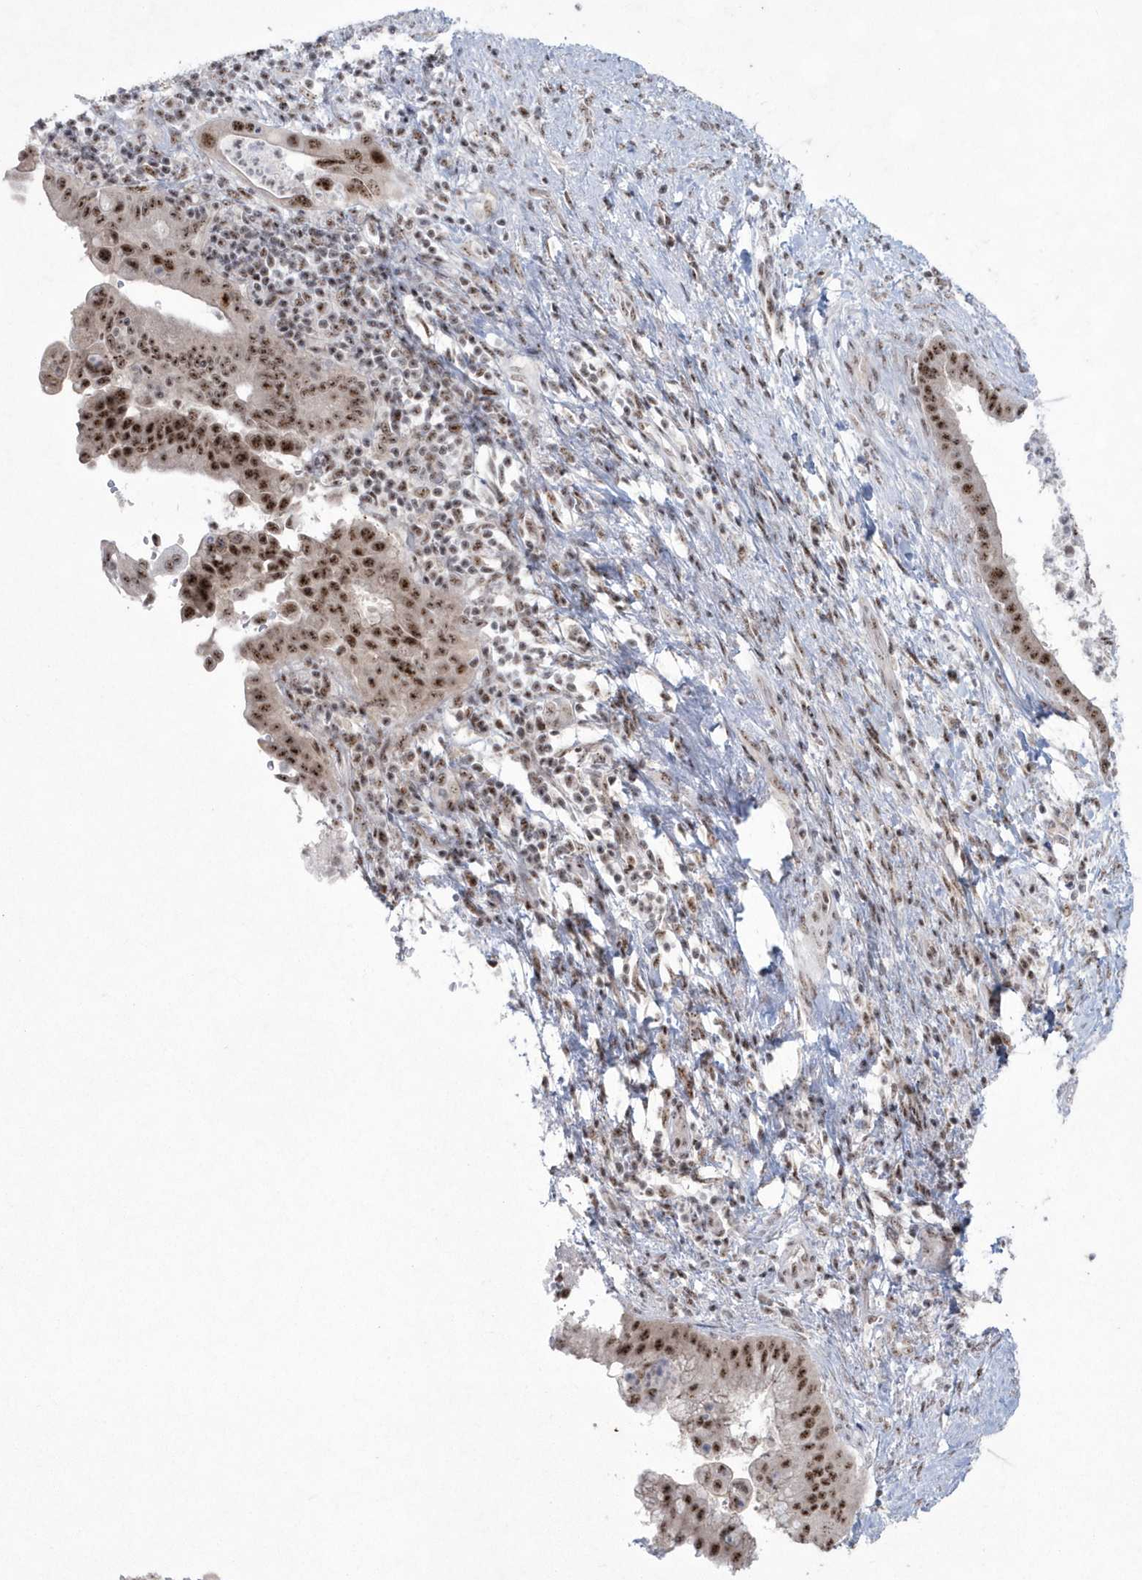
{"staining": {"intensity": "moderate", "quantity": ">75%", "location": "nuclear"}, "tissue": "liver cancer", "cell_type": "Tumor cells", "image_type": "cancer", "snomed": [{"axis": "morphology", "description": "Cholangiocarcinoma"}, {"axis": "topography", "description": "Liver"}], "caption": "Protein expression analysis of human liver cancer (cholangiocarcinoma) reveals moderate nuclear expression in about >75% of tumor cells. The staining was performed using DAB to visualize the protein expression in brown, while the nuclei were stained in blue with hematoxylin (Magnification: 20x).", "gene": "KDM6B", "patient": {"sex": "female", "age": 54}}